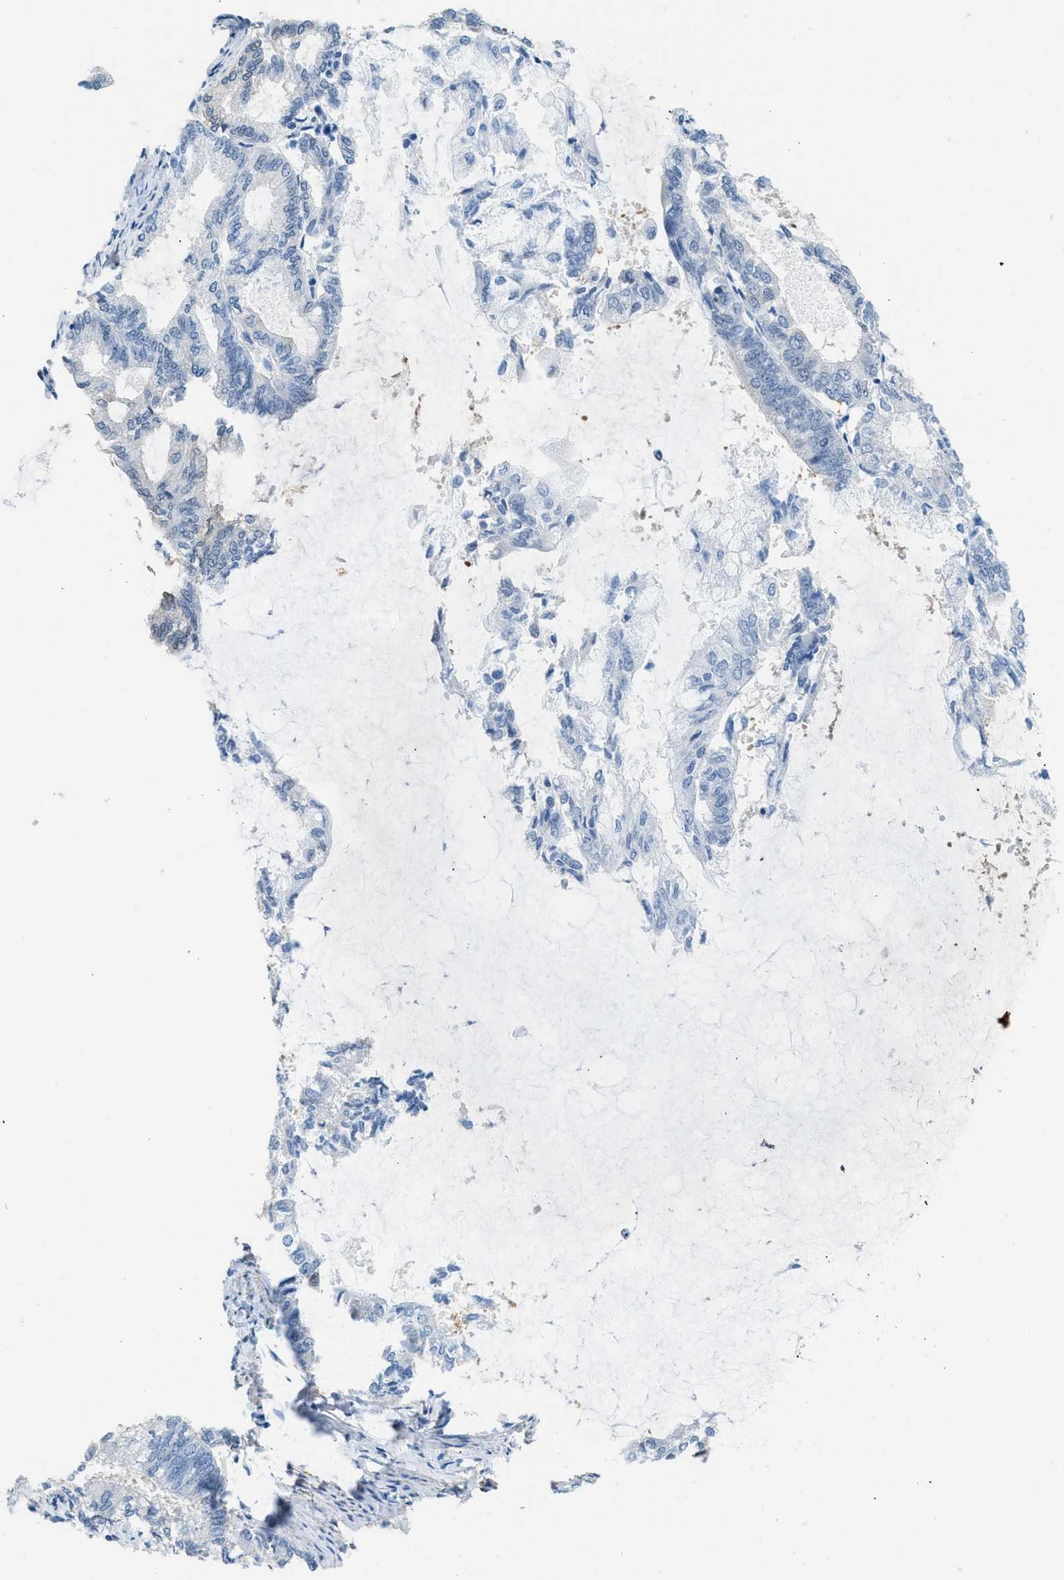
{"staining": {"intensity": "negative", "quantity": "none", "location": "none"}, "tissue": "endometrial cancer", "cell_type": "Tumor cells", "image_type": "cancer", "snomed": [{"axis": "morphology", "description": "Adenocarcinoma, NOS"}, {"axis": "topography", "description": "Endometrium"}], "caption": "This is a micrograph of immunohistochemistry (IHC) staining of endometrial adenocarcinoma, which shows no expression in tumor cells.", "gene": "SPAM1", "patient": {"sex": "female", "age": 86}}